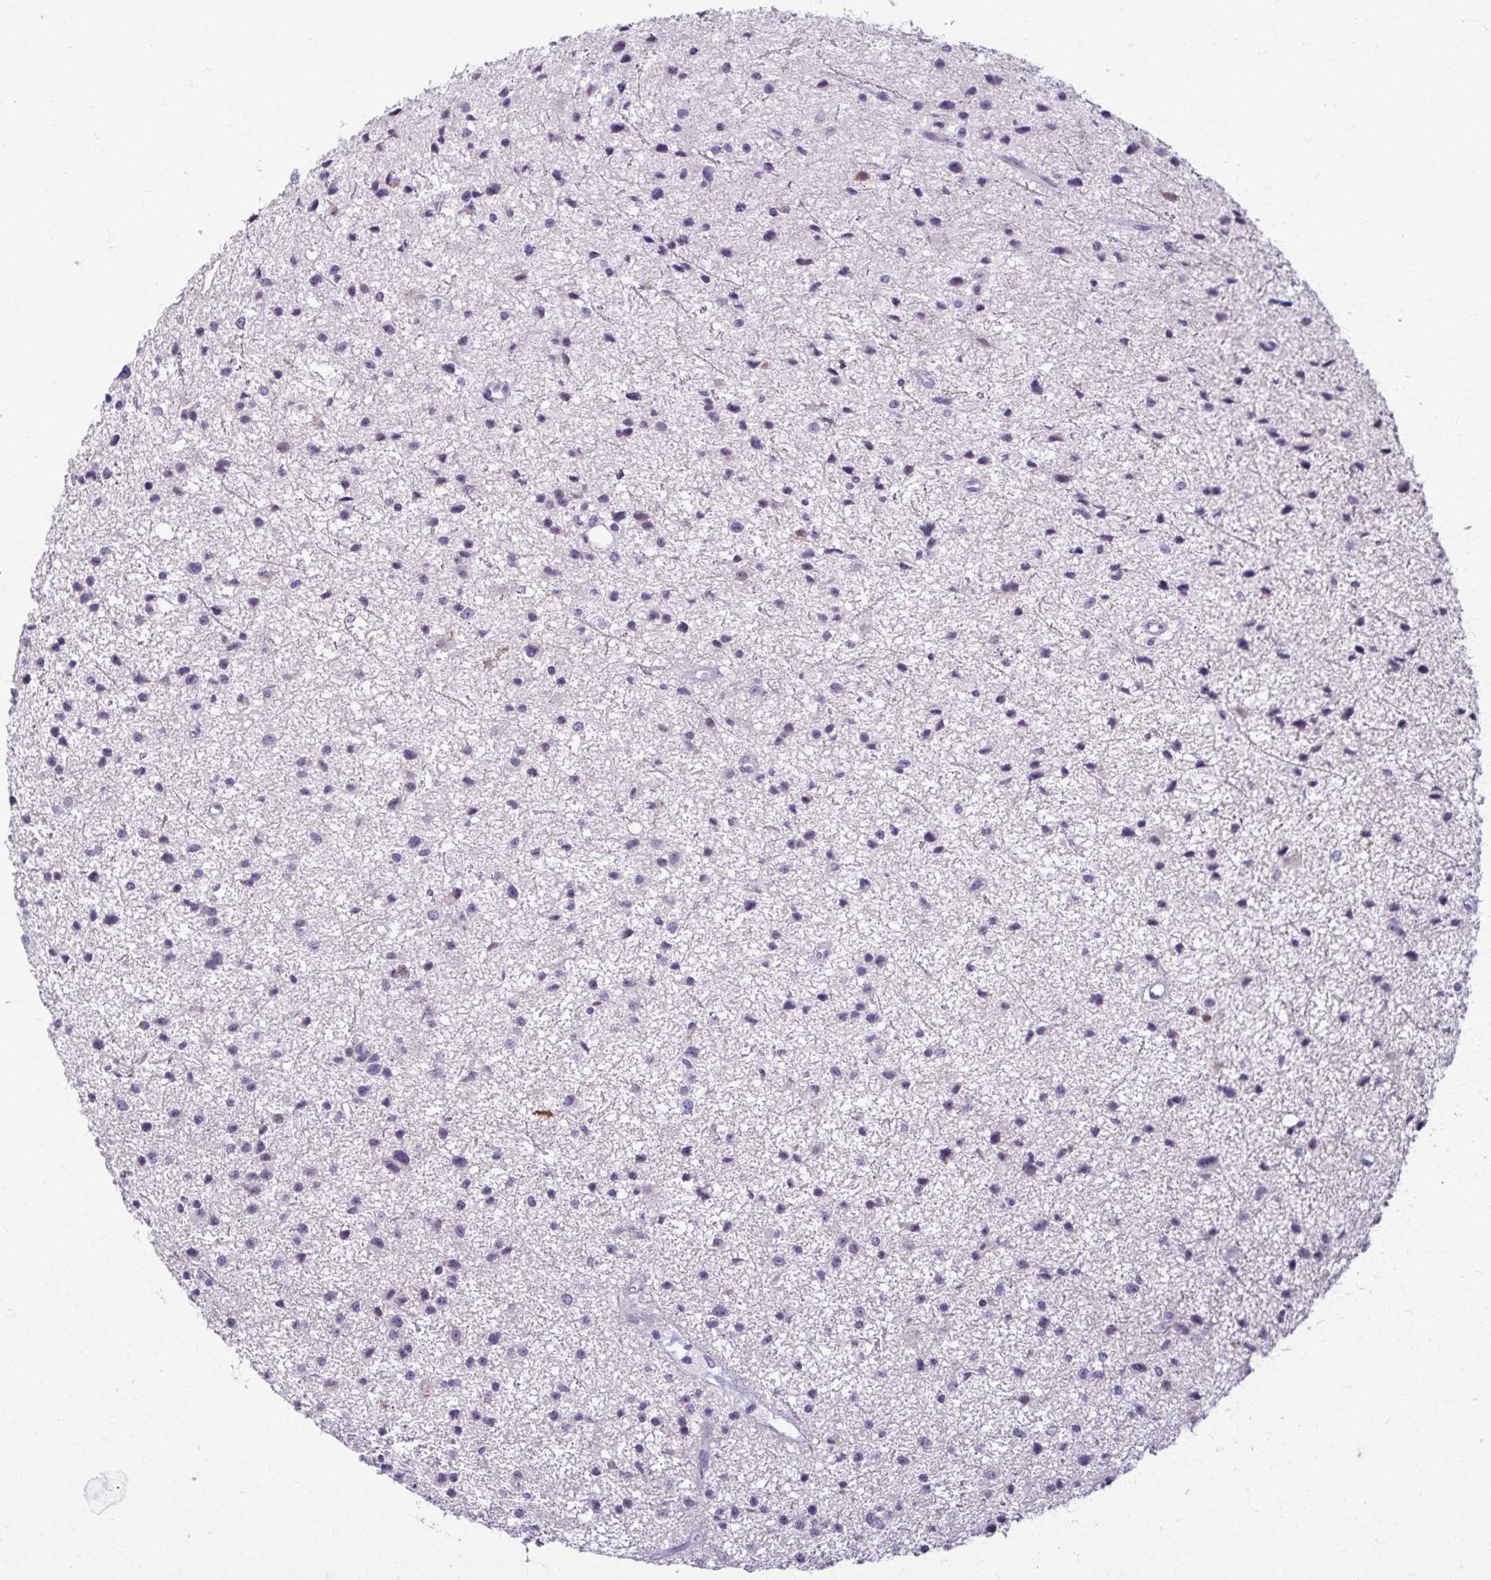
{"staining": {"intensity": "negative", "quantity": "none", "location": "none"}, "tissue": "glioma", "cell_type": "Tumor cells", "image_type": "cancer", "snomed": [{"axis": "morphology", "description": "Glioma, malignant, Low grade"}, {"axis": "topography", "description": "Brain"}], "caption": "Tumor cells show no significant protein positivity in malignant glioma (low-grade).", "gene": "SERPINI1", "patient": {"sex": "male", "age": 43}}